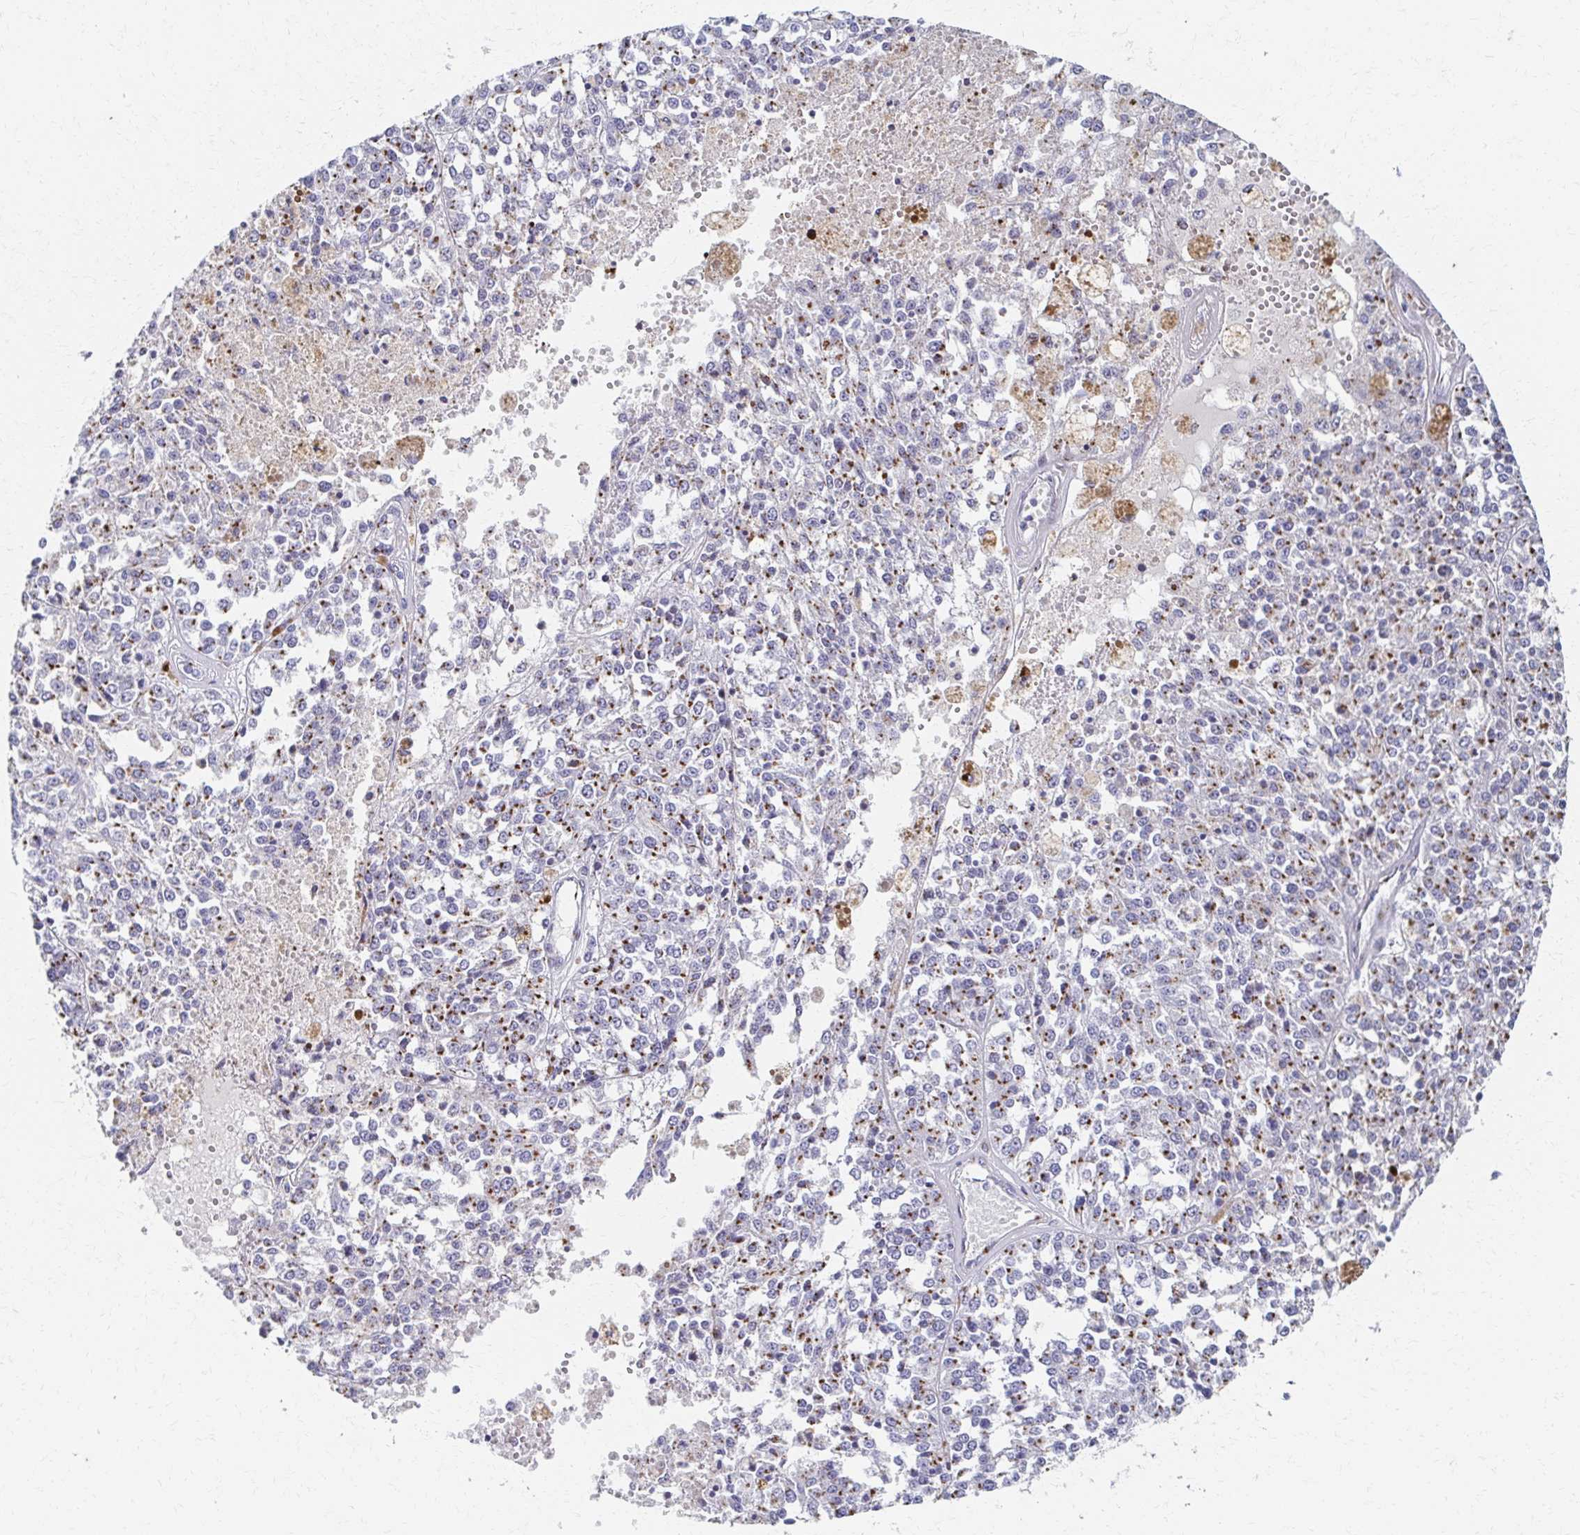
{"staining": {"intensity": "moderate", "quantity": "25%-75%", "location": "cytoplasmic/membranous"}, "tissue": "melanoma", "cell_type": "Tumor cells", "image_type": "cancer", "snomed": [{"axis": "morphology", "description": "Malignant melanoma, Metastatic site"}, {"axis": "topography", "description": "Lymph node"}], "caption": "Immunohistochemical staining of malignant melanoma (metastatic site) displays medium levels of moderate cytoplasmic/membranous positivity in approximately 25%-75% of tumor cells.", "gene": "TM9SF1", "patient": {"sex": "female", "age": 64}}